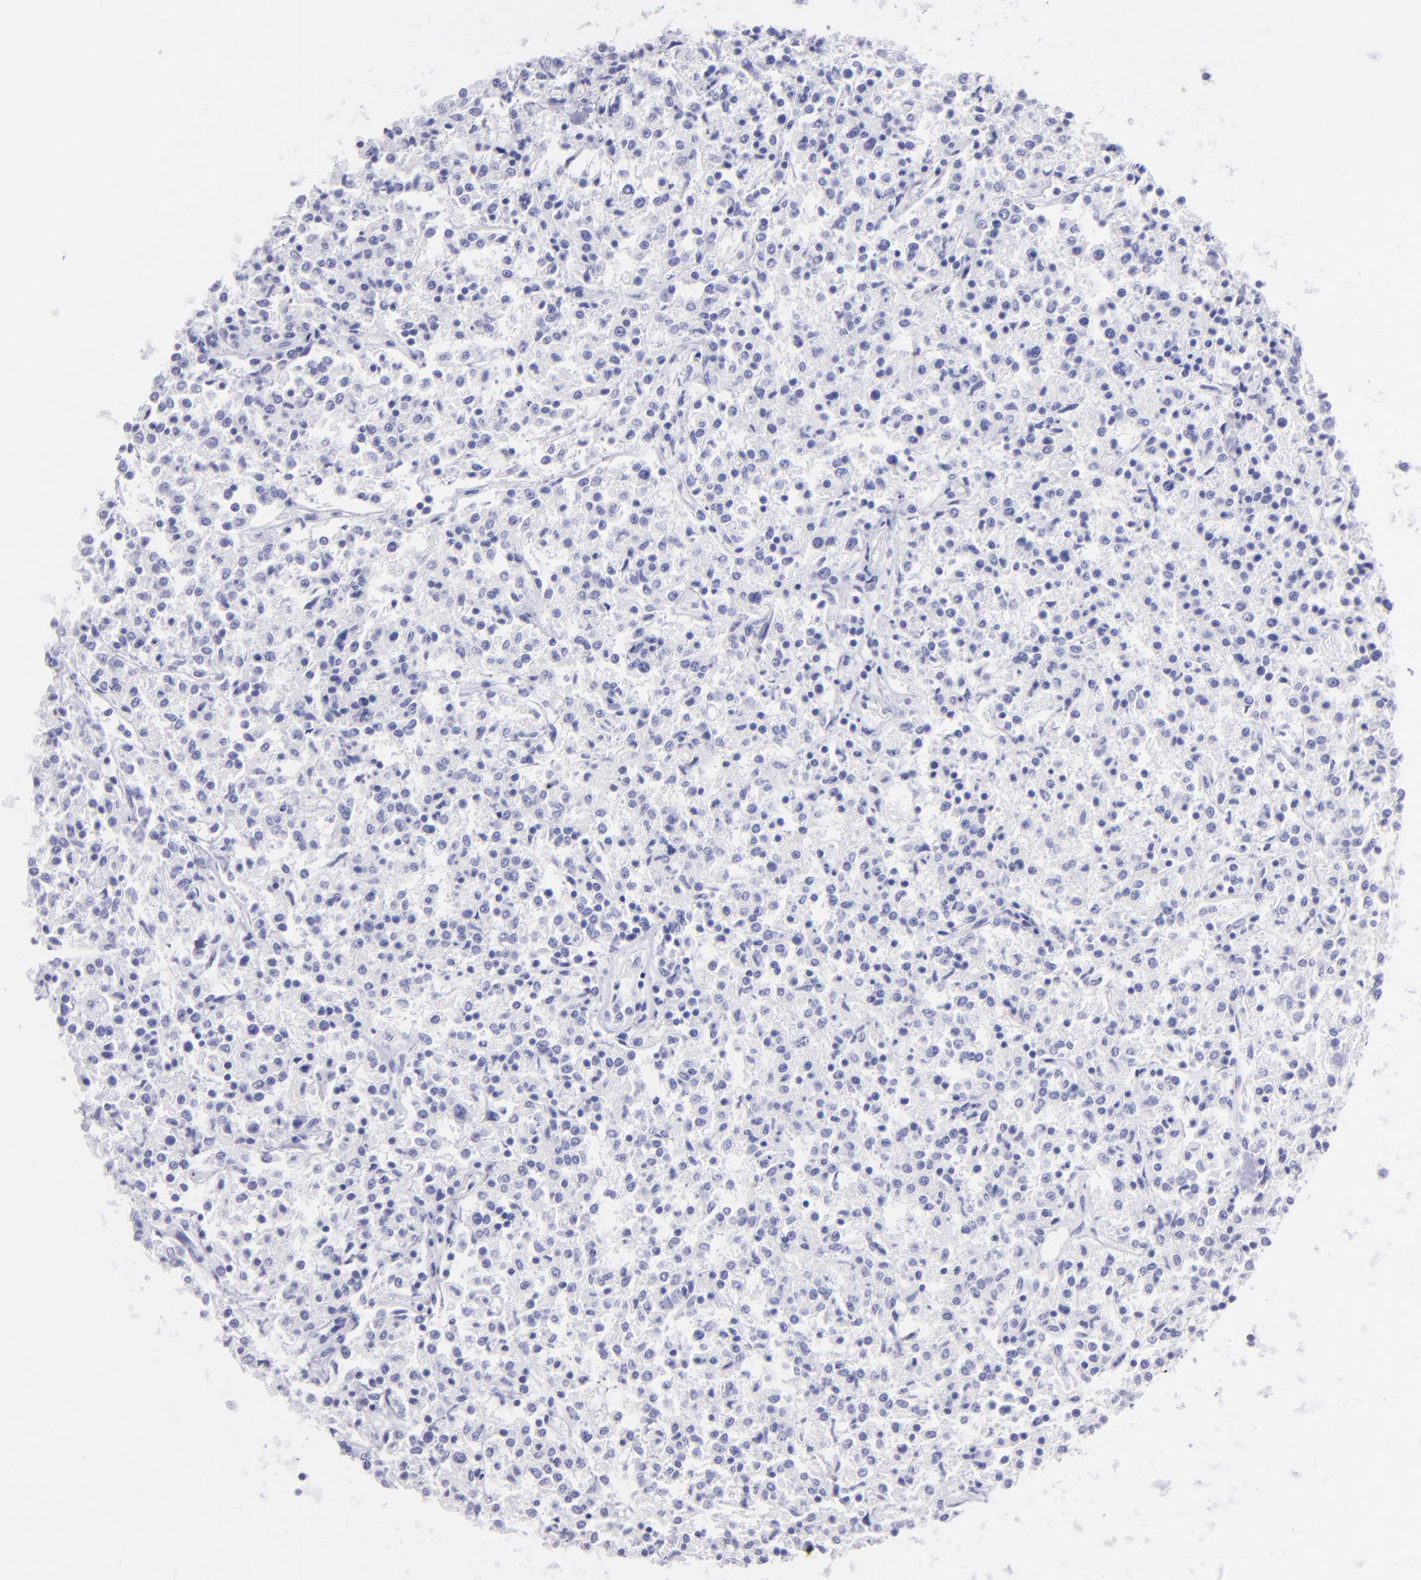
{"staining": {"intensity": "negative", "quantity": "none", "location": "none"}, "tissue": "lymphoma", "cell_type": "Tumor cells", "image_type": "cancer", "snomed": [{"axis": "morphology", "description": "Malignant lymphoma, non-Hodgkin's type, Low grade"}, {"axis": "topography", "description": "Small intestine"}], "caption": "Lymphoma stained for a protein using IHC shows no expression tumor cells.", "gene": "SLC1A3", "patient": {"sex": "female", "age": 59}}